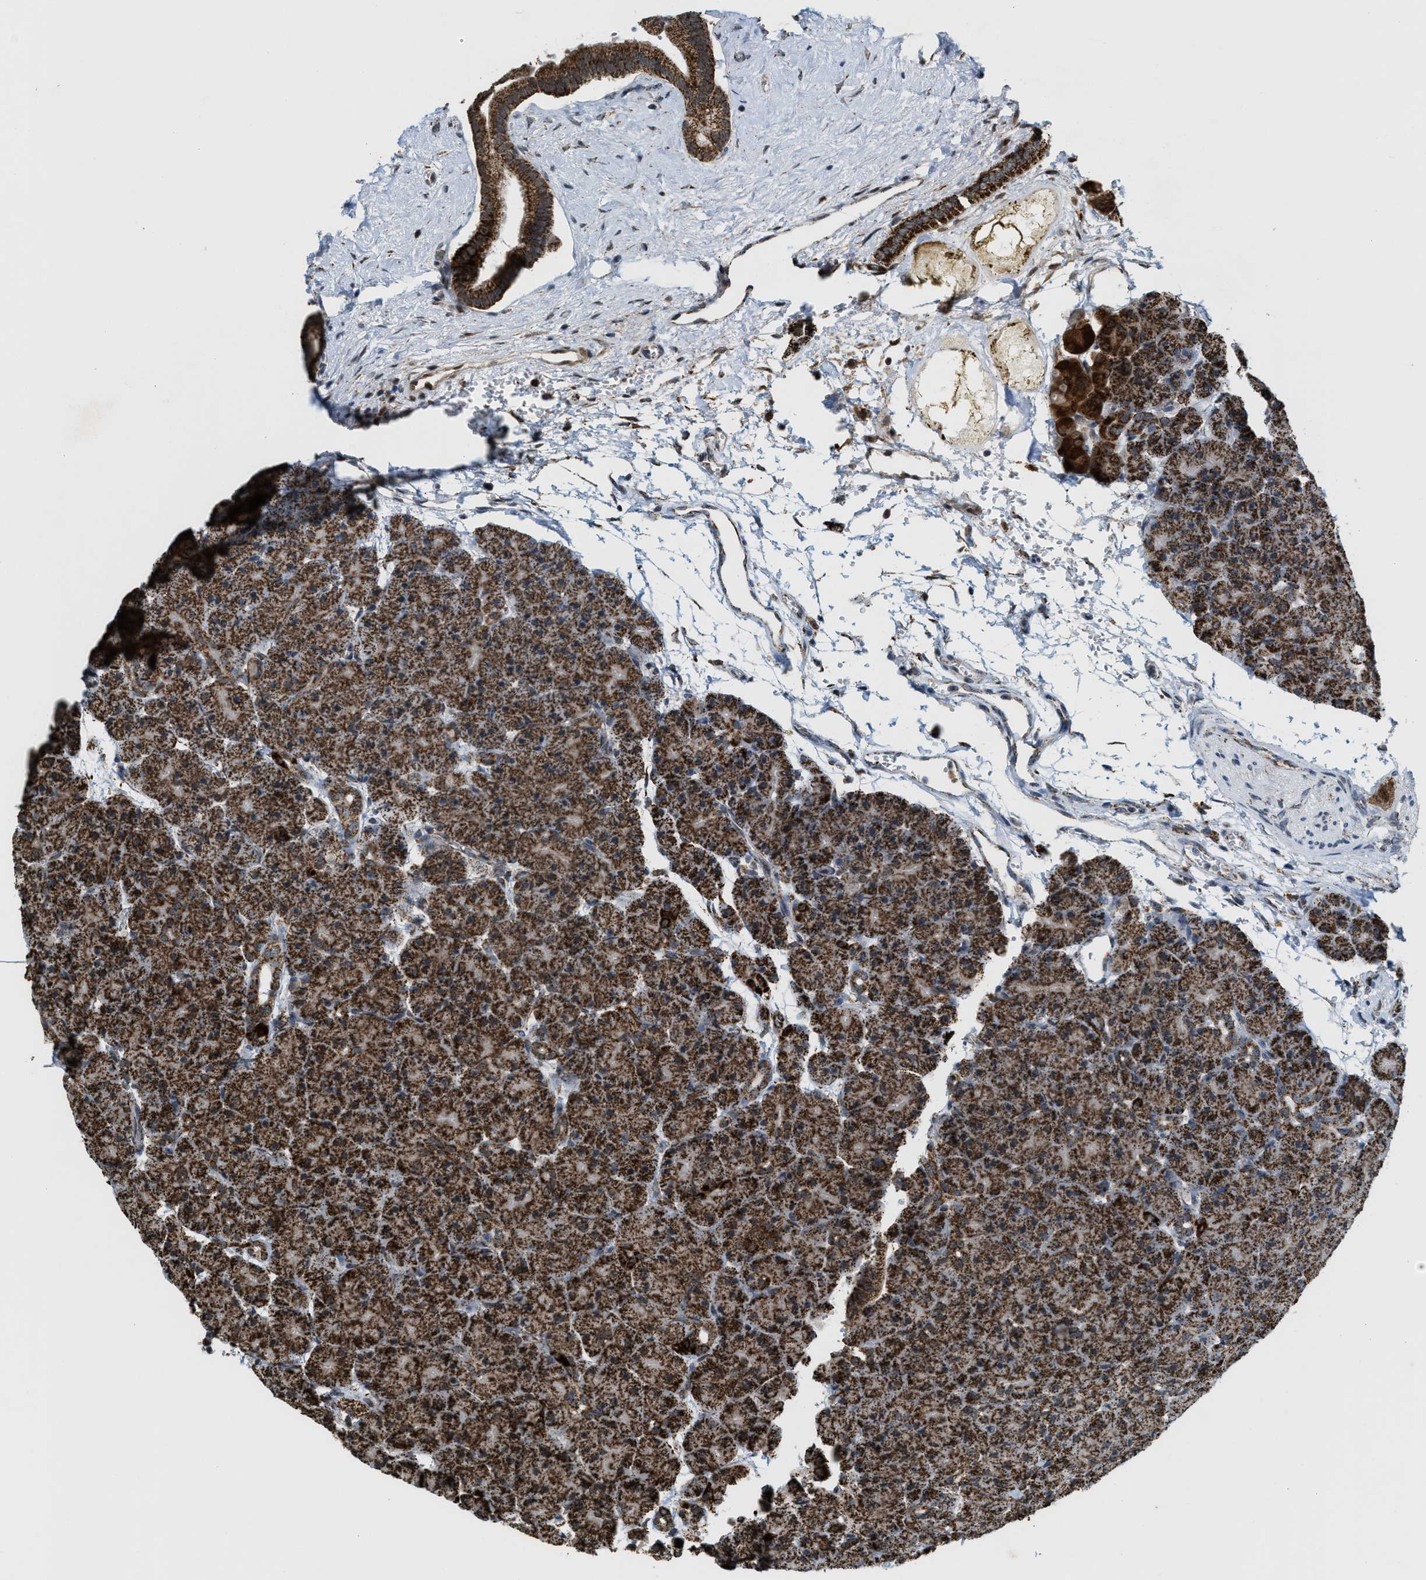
{"staining": {"intensity": "strong", "quantity": ">75%", "location": "cytoplasmic/membranous"}, "tissue": "pancreas", "cell_type": "Exocrine glandular cells", "image_type": "normal", "snomed": [{"axis": "morphology", "description": "Normal tissue, NOS"}, {"axis": "topography", "description": "Pancreas"}], "caption": "A brown stain highlights strong cytoplasmic/membranous expression of a protein in exocrine glandular cells of normal human pancreas.", "gene": "HIBADH", "patient": {"sex": "male", "age": 66}}